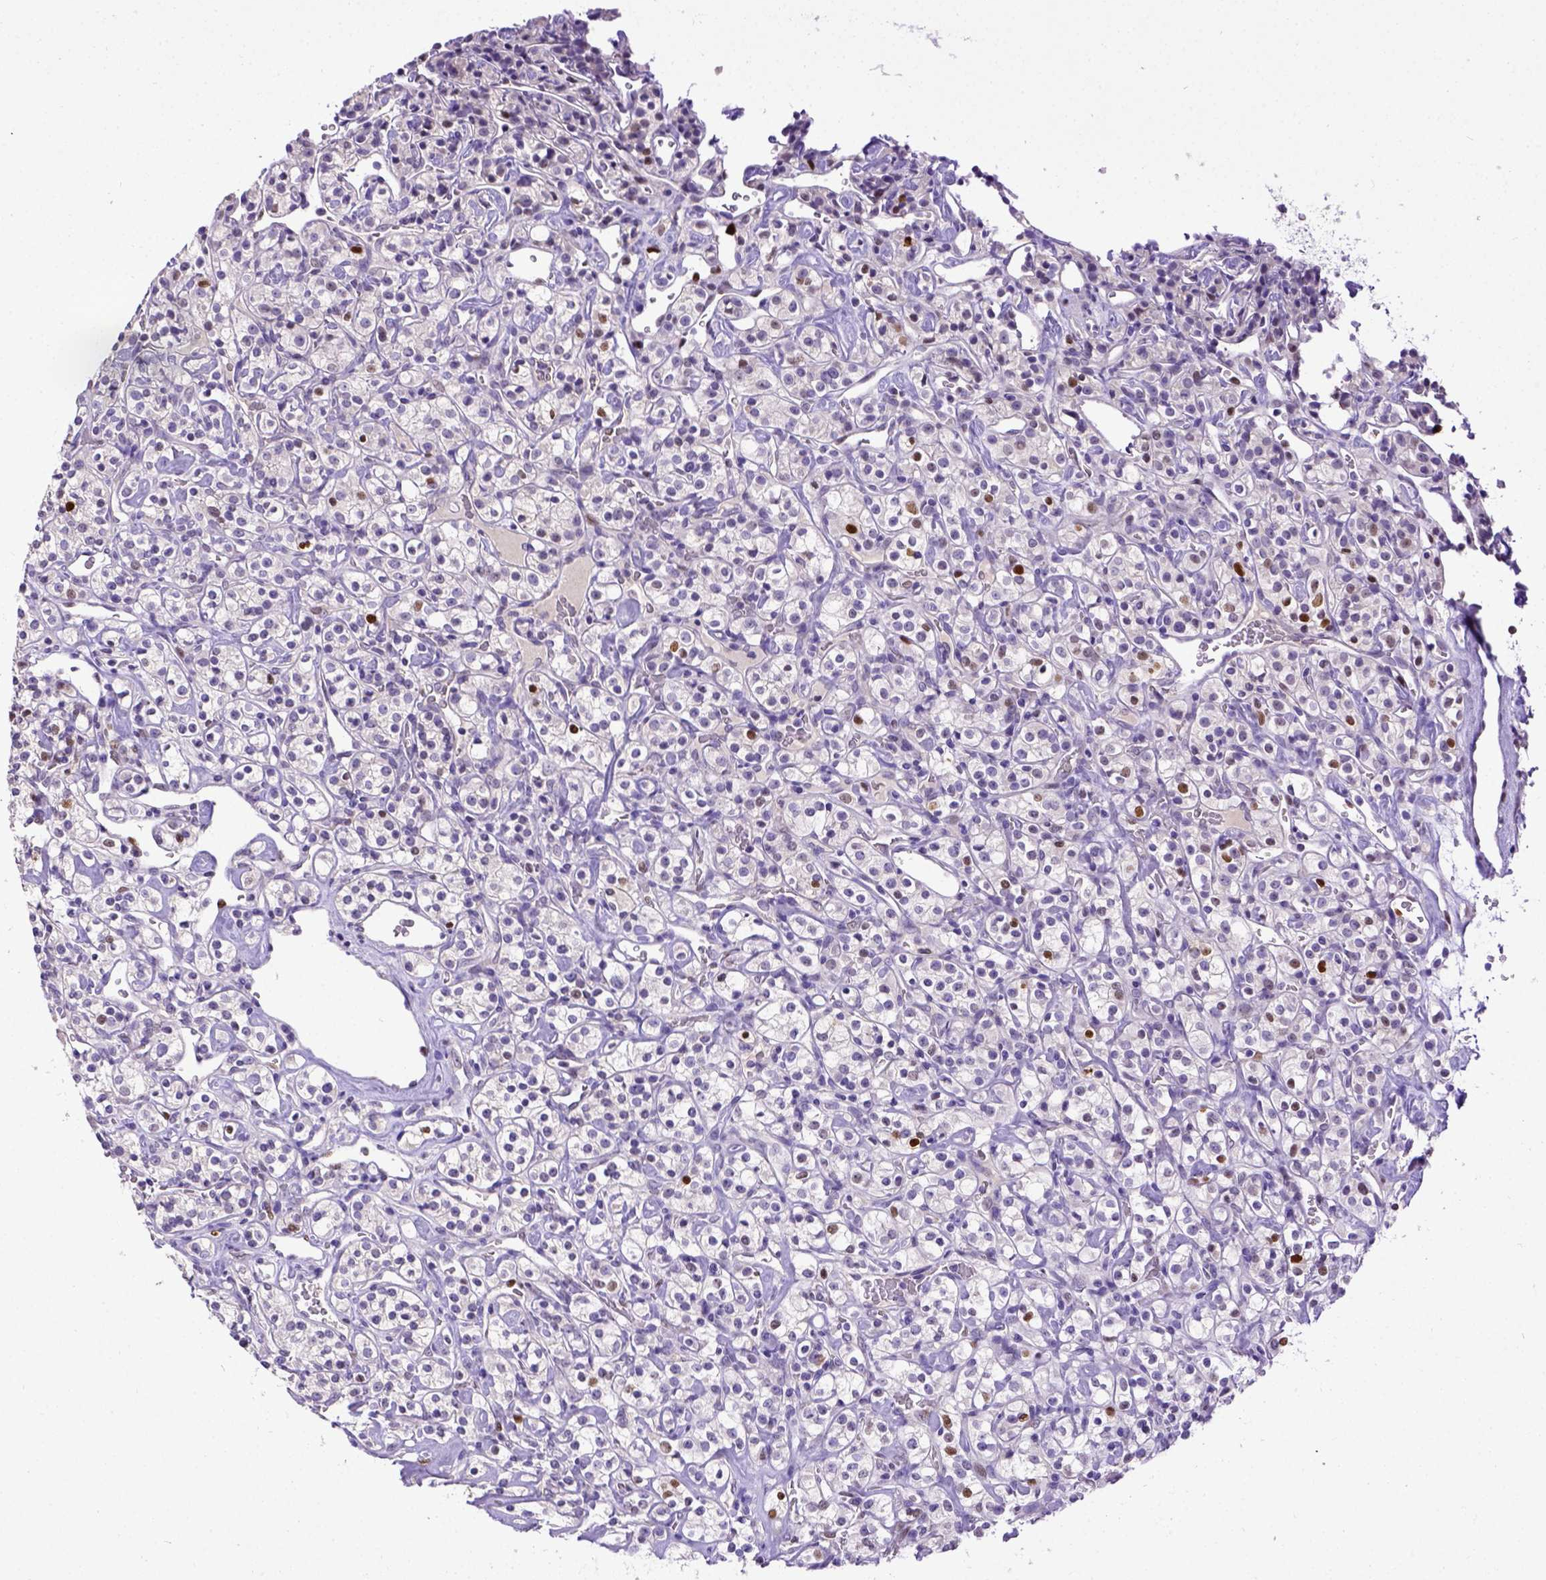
{"staining": {"intensity": "strong", "quantity": "<25%", "location": "nuclear"}, "tissue": "renal cancer", "cell_type": "Tumor cells", "image_type": "cancer", "snomed": [{"axis": "morphology", "description": "Adenocarcinoma, NOS"}, {"axis": "topography", "description": "Kidney"}], "caption": "Immunohistochemical staining of renal cancer (adenocarcinoma) reveals medium levels of strong nuclear protein staining in approximately <25% of tumor cells. Using DAB (3,3'-diaminobenzidine) (brown) and hematoxylin (blue) stains, captured at high magnification using brightfield microscopy.", "gene": "CDKN1A", "patient": {"sex": "male", "age": 77}}